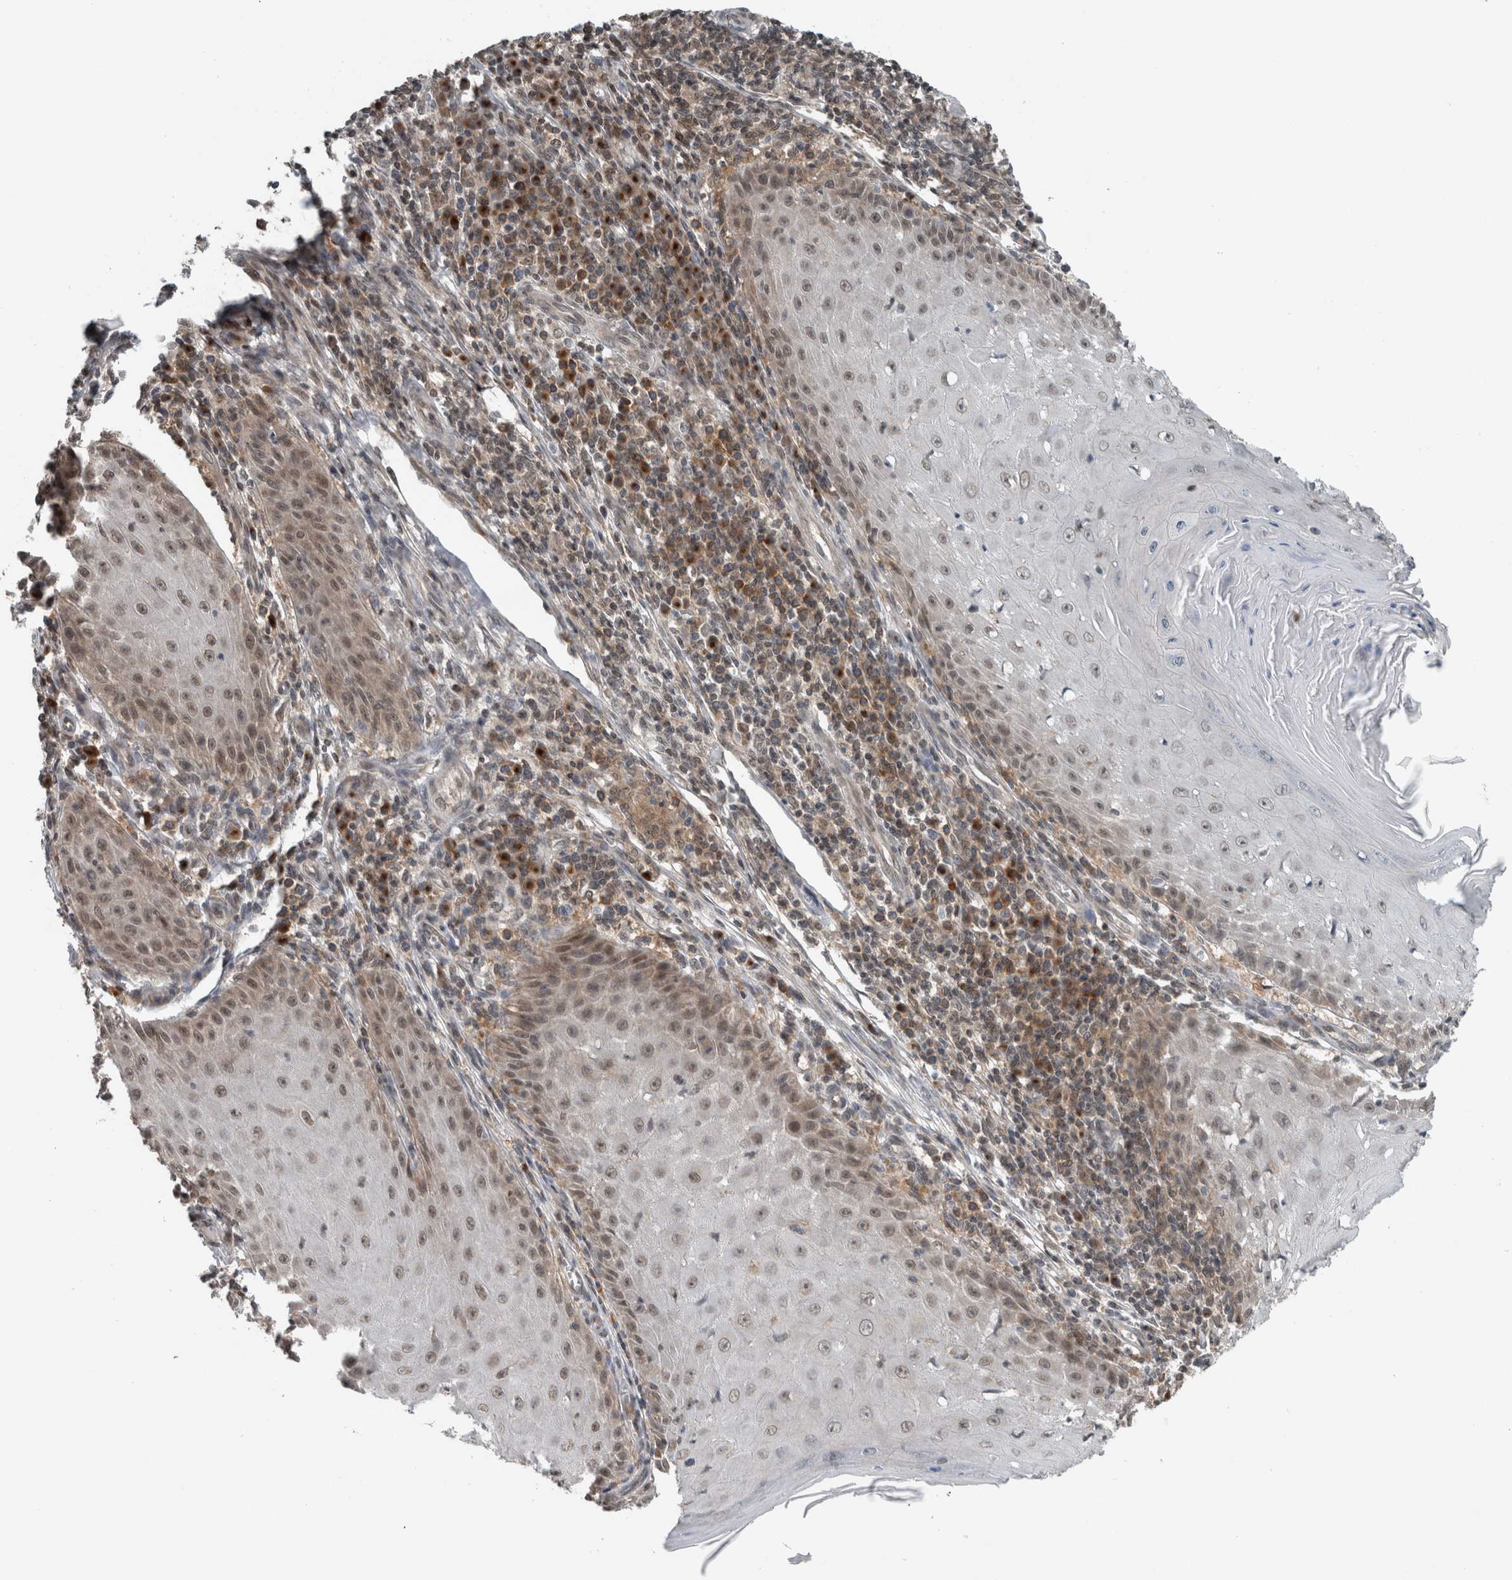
{"staining": {"intensity": "weak", "quantity": ">75%", "location": "cytoplasmic/membranous,nuclear"}, "tissue": "skin cancer", "cell_type": "Tumor cells", "image_type": "cancer", "snomed": [{"axis": "morphology", "description": "Squamous cell carcinoma, NOS"}, {"axis": "topography", "description": "Skin"}], "caption": "Brown immunohistochemical staining in human skin cancer (squamous cell carcinoma) displays weak cytoplasmic/membranous and nuclear positivity in approximately >75% of tumor cells. (IHC, brightfield microscopy, high magnification).", "gene": "SPAG7", "patient": {"sex": "female", "age": 73}}